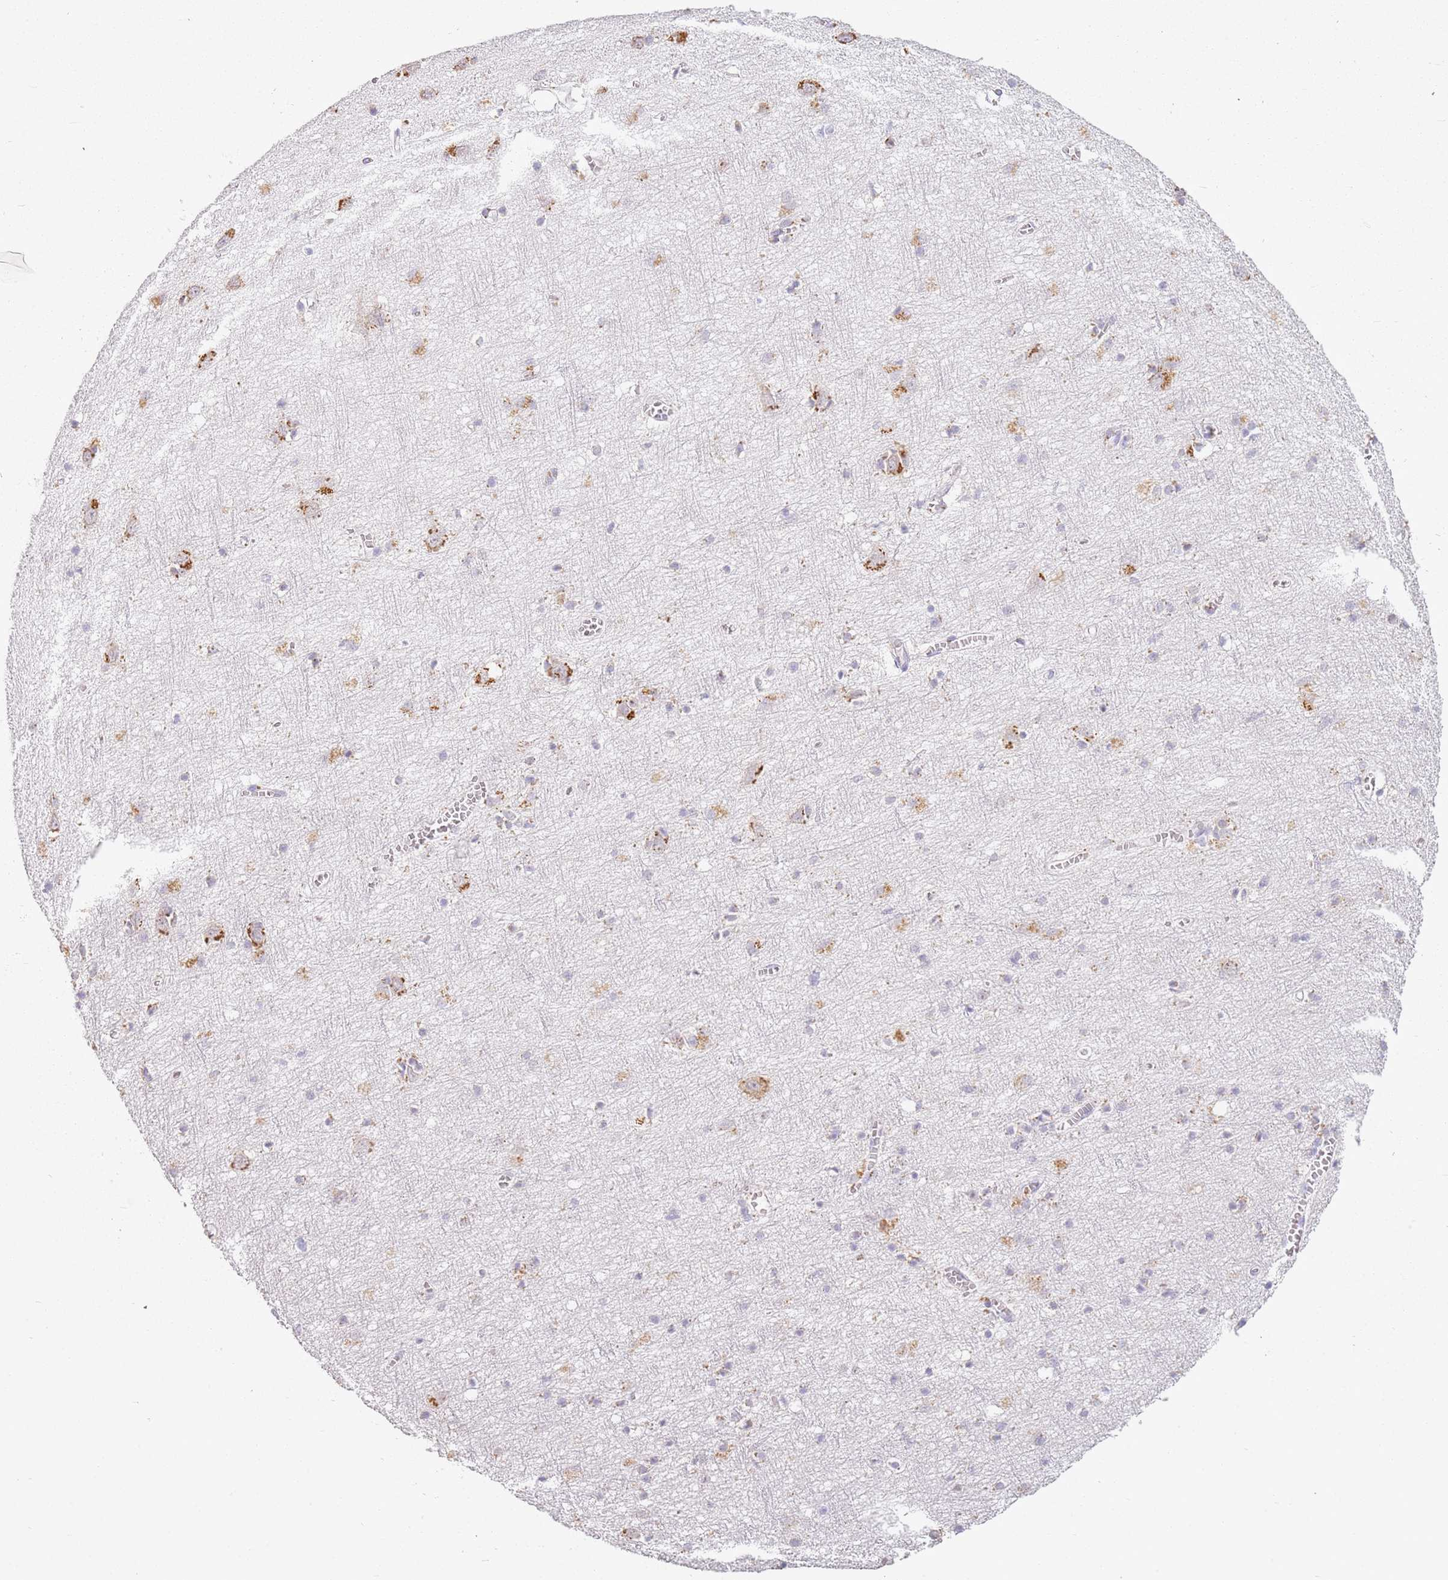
{"staining": {"intensity": "negative", "quantity": "none", "location": "none"}, "tissue": "cerebral cortex", "cell_type": "Endothelial cells", "image_type": "normal", "snomed": [{"axis": "morphology", "description": "Normal tissue, NOS"}, {"axis": "topography", "description": "Cerebral cortex"}], "caption": "Endothelial cells are negative for protein expression in normal human cerebral cortex. (Brightfield microscopy of DAB IHC at high magnification).", "gene": "RPS28", "patient": {"sex": "female", "age": 64}}